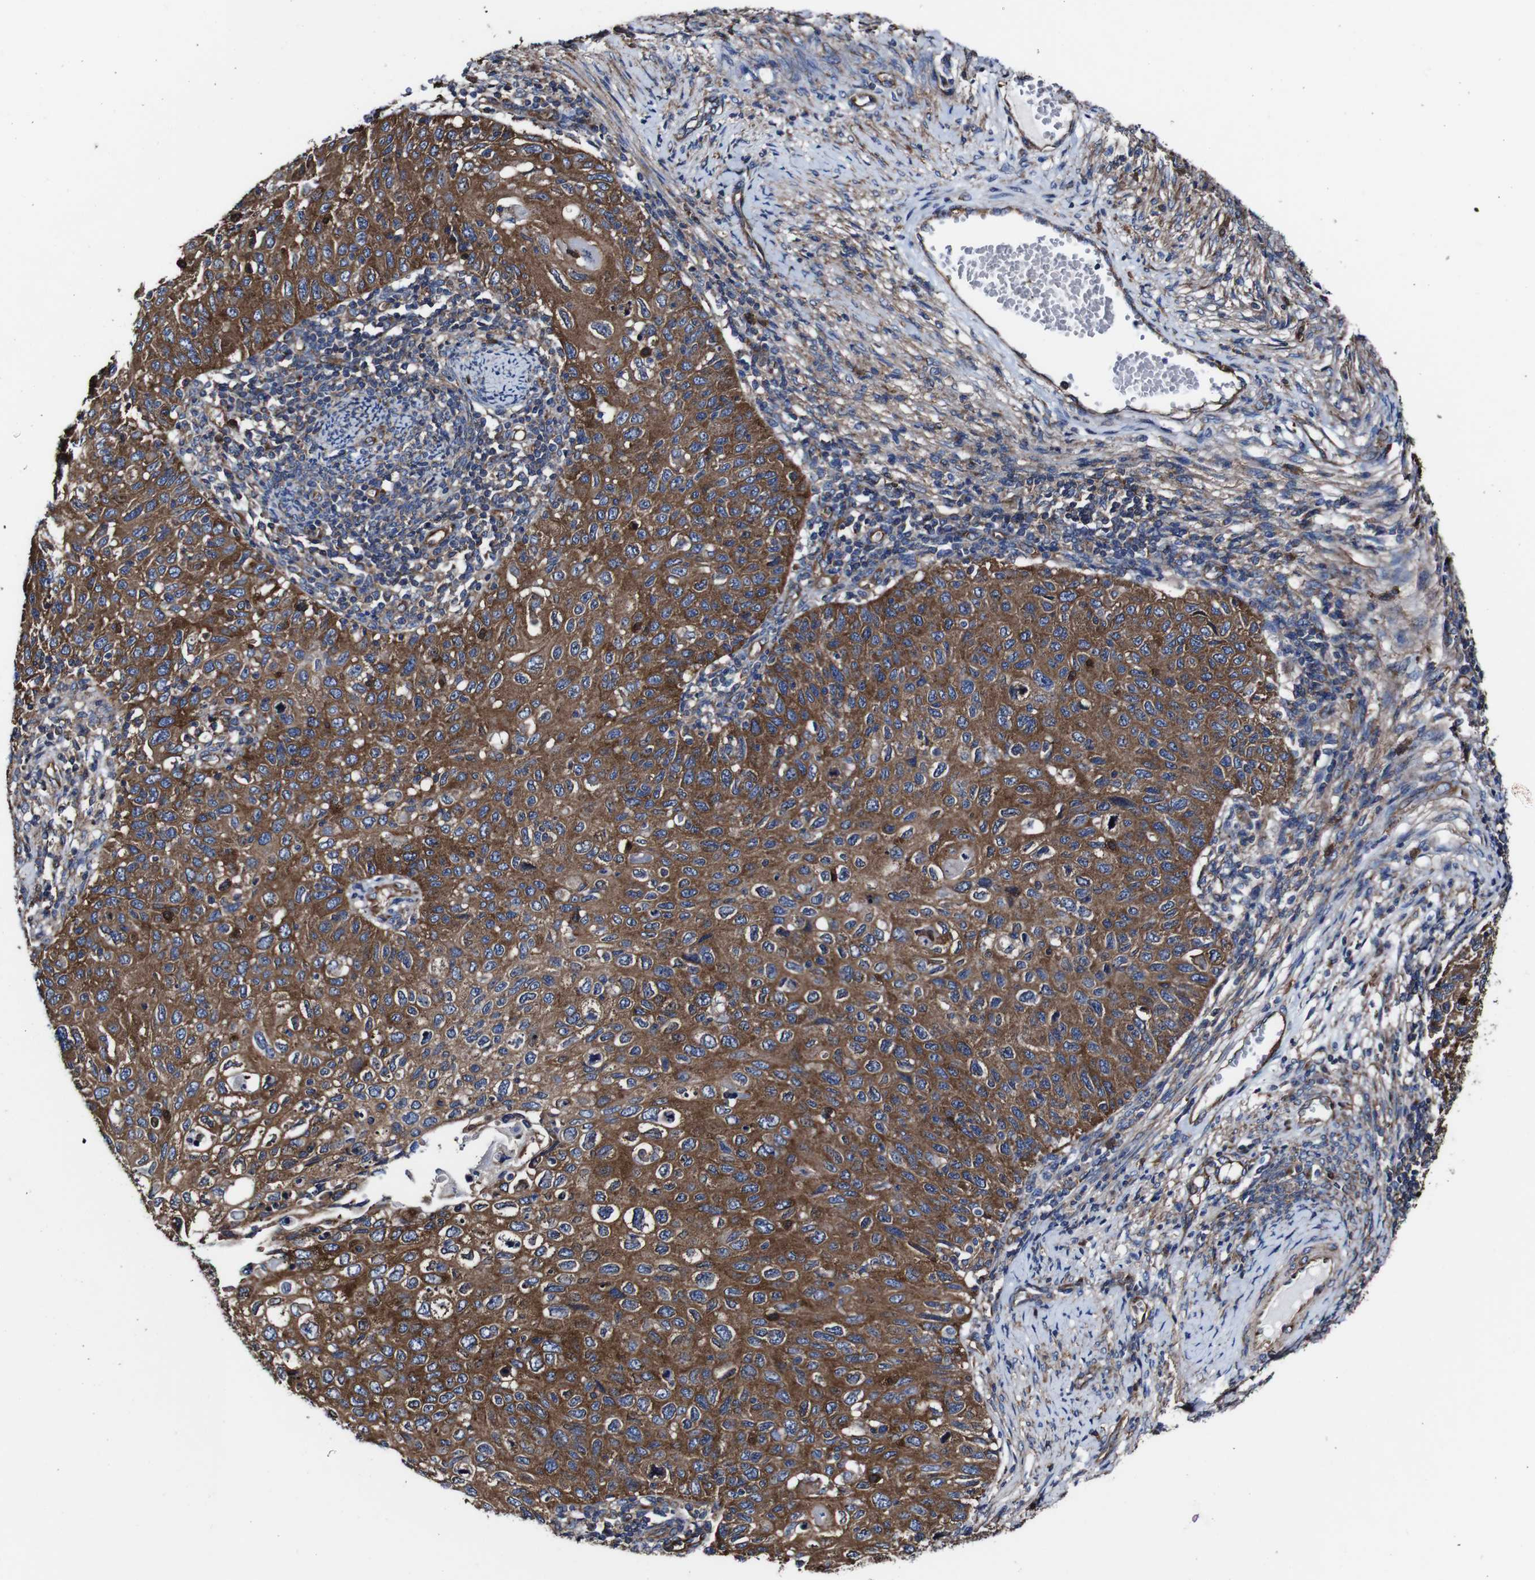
{"staining": {"intensity": "strong", "quantity": "25%-75%", "location": "cytoplasmic/membranous"}, "tissue": "cervical cancer", "cell_type": "Tumor cells", "image_type": "cancer", "snomed": [{"axis": "morphology", "description": "Squamous cell carcinoma, NOS"}, {"axis": "topography", "description": "Cervix"}], "caption": "Protein analysis of cervical squamous cell carcinoma tissue demonstrates strong cytoplasmic/membranous expression in about 25%-75% of tumor cells.", "gene": "CSF1R", "patient": {"sex": "female", "age": 70}}